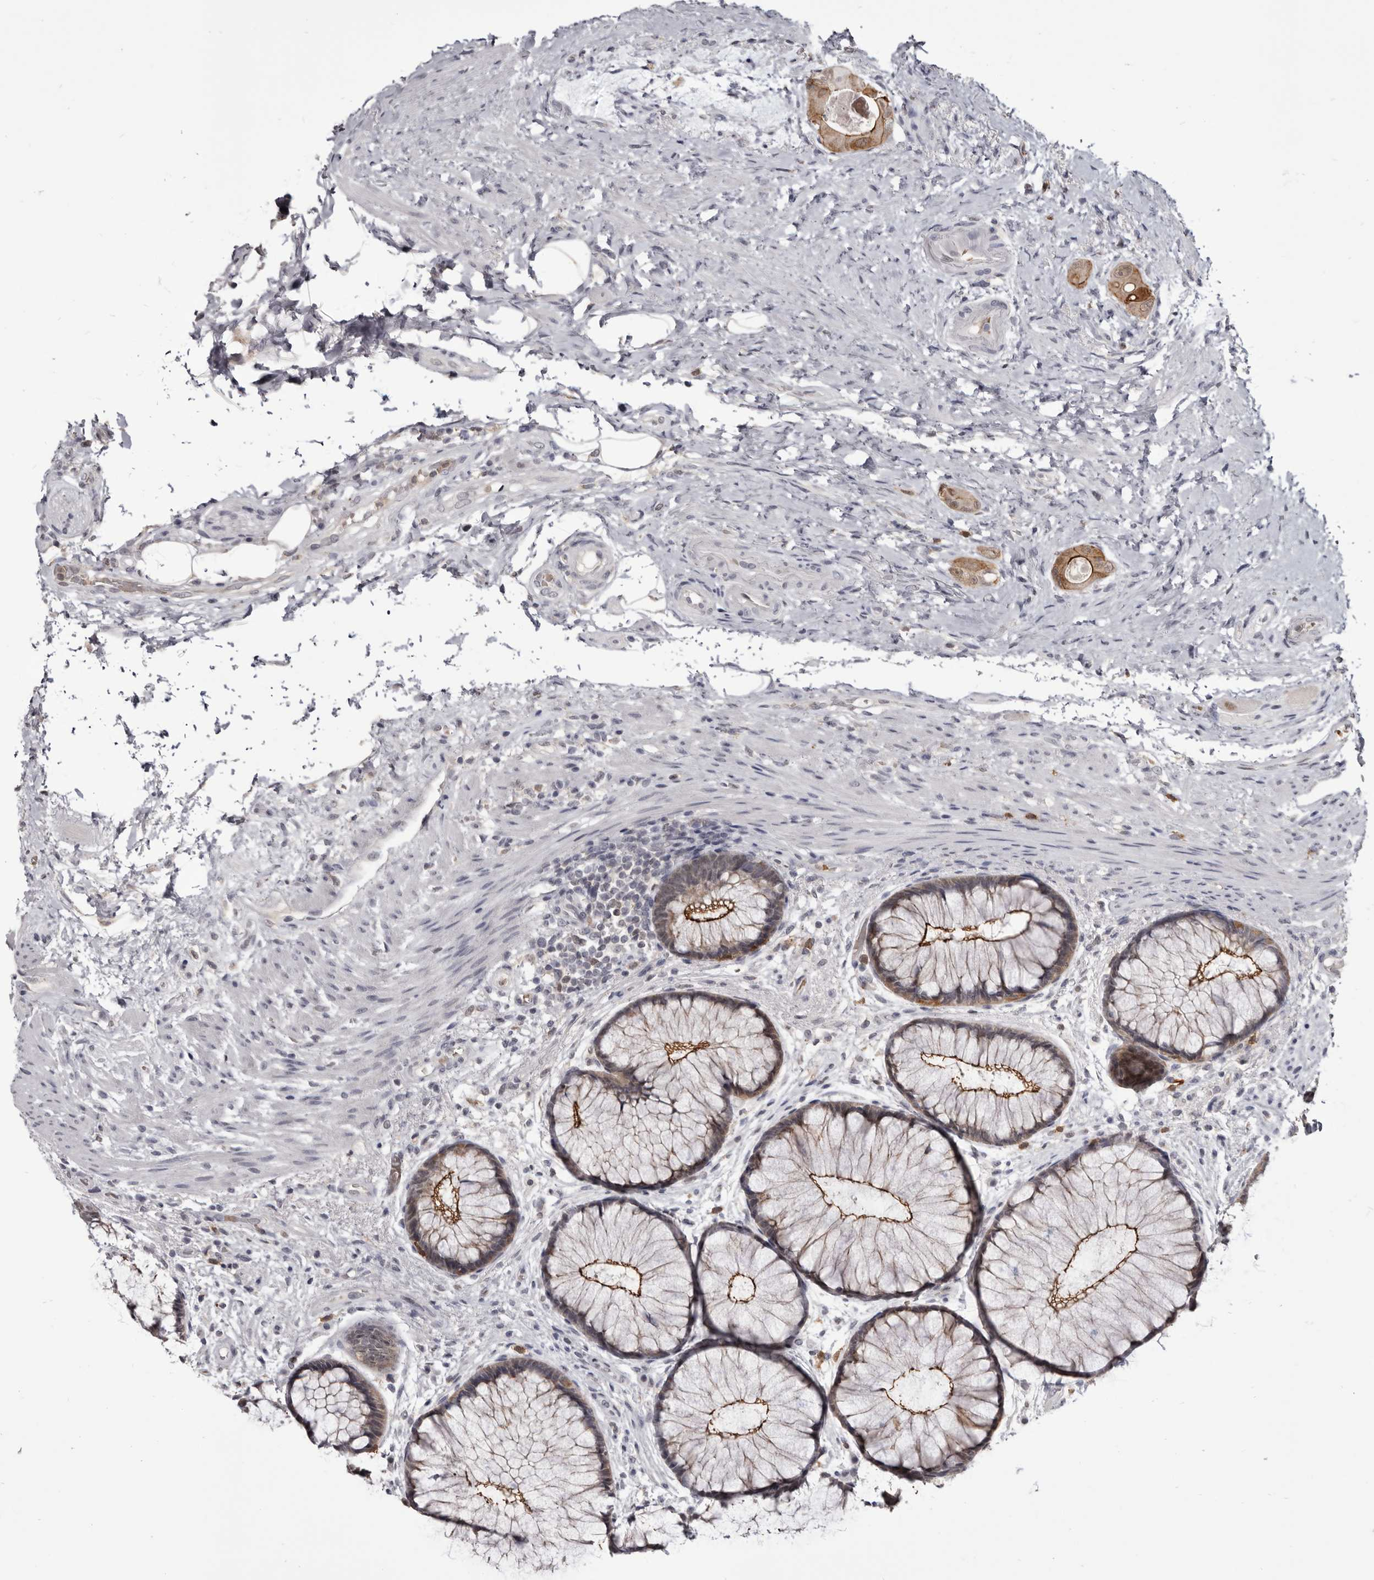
{"staining": {"intensity": "strong", "quantity": ">75%", "location": "cytoplasmic/membranous"}, "tissue": "rectum", "cell_type": "Glandular cells", "image_type": "normal", "snomed": [{"axis": "morphology", "description": "Normal tissue, NOS"}, {"axis": "topography", "description": "Rectum"}], "caption": "Immunohistochemistry staining of normal rectum, which exhibits high levels of strong cytoplasmic/membranous positivity in about >75% of glandular cells indicating strong cytoplasmic/membranous protein staining. The staining was performed using DAB (brown) for protein detection and nuclei were counterstained in hematoxylin (blue).", "gene": "CGN", "patient": {"sex": "male", "age": 51}}